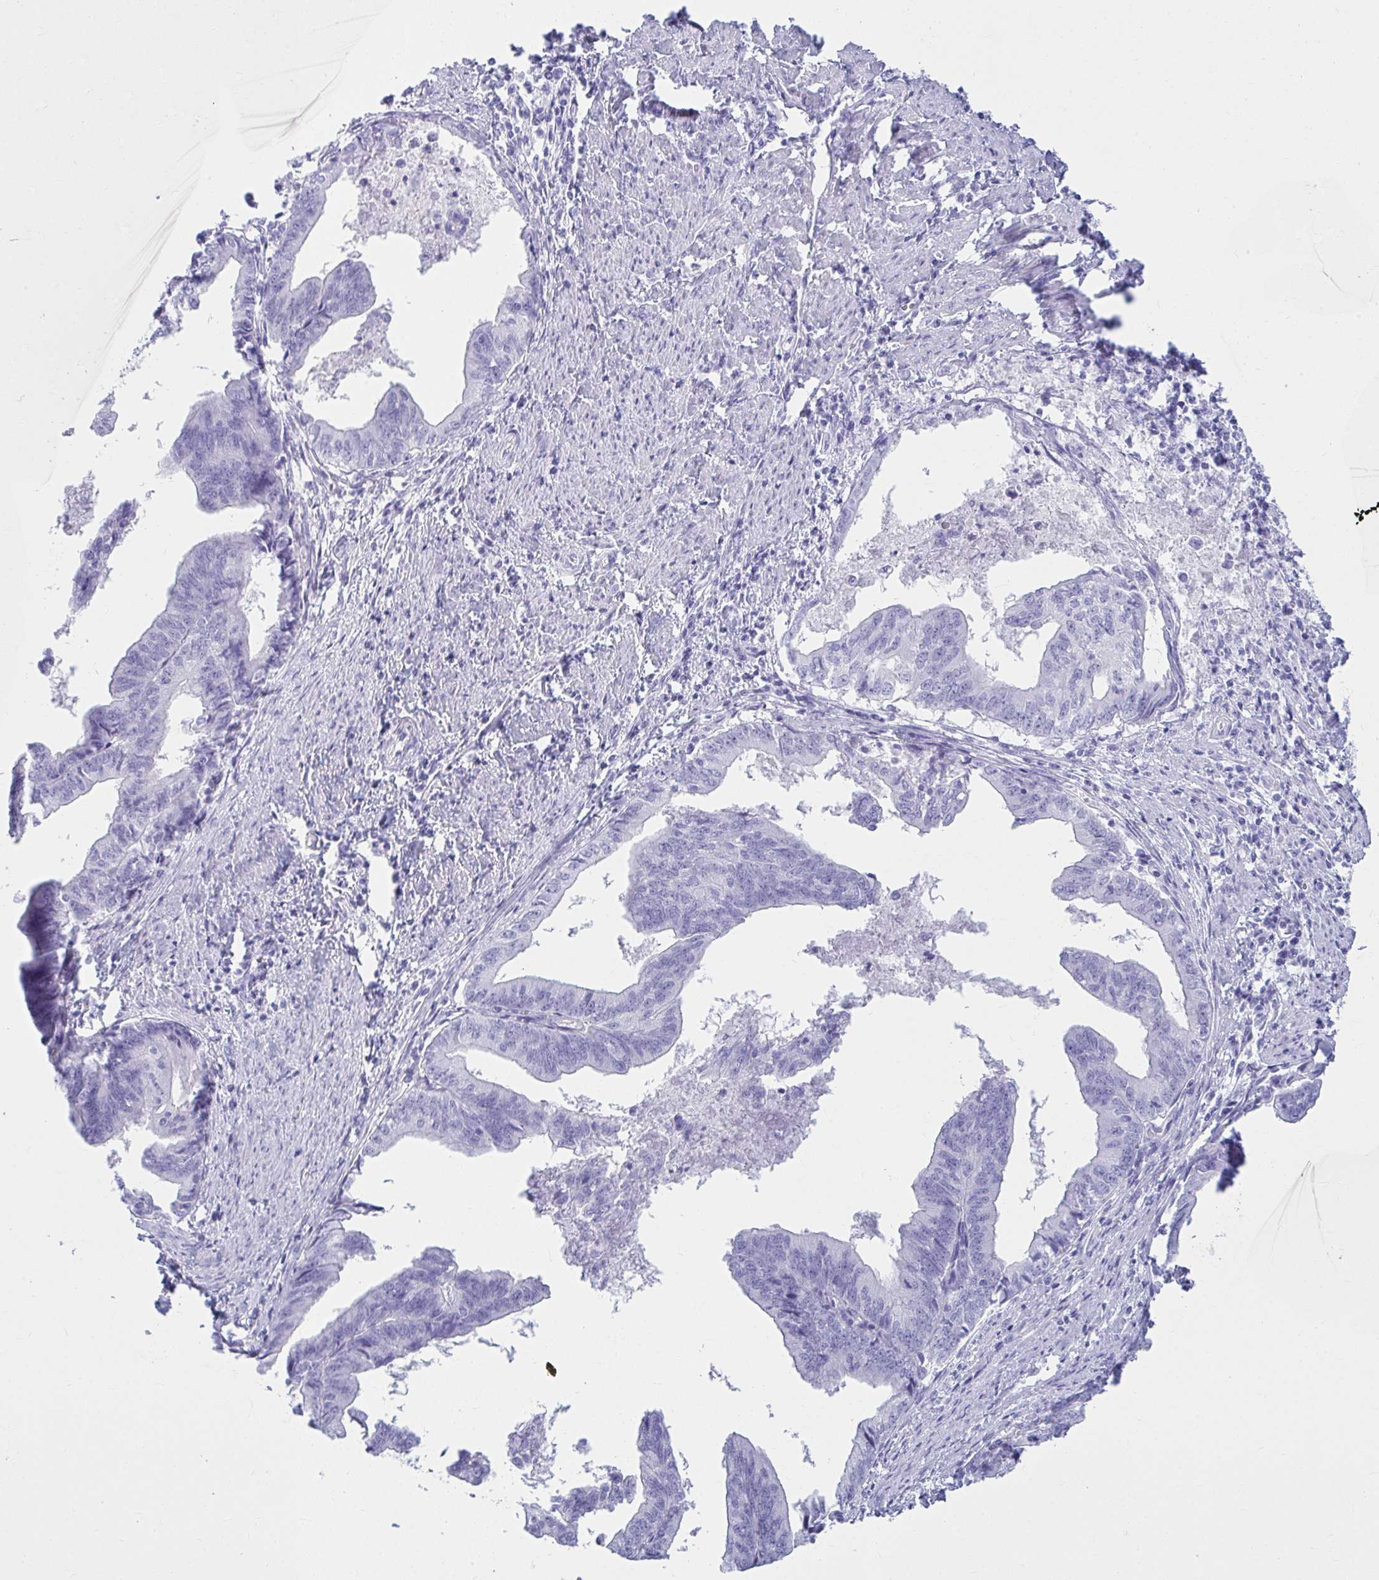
{"staining": {"intensity": "negative", "quantity": "none", "location": "none"}, "tissue": "endometrial cancer", "cell_type": "Tumor cells", "image_type": "cancer", "snomed": [{"axis": "morphology", "description": "Adenocarcinoma, NOS"}, {"axis": "topography", "description": "Endometrium"}], "caption": "Tumor cells are negative for brown protein staining in endometrial cancer.", "gene": "ATP4B", "patient": {"sex": "female", "age": 65}}